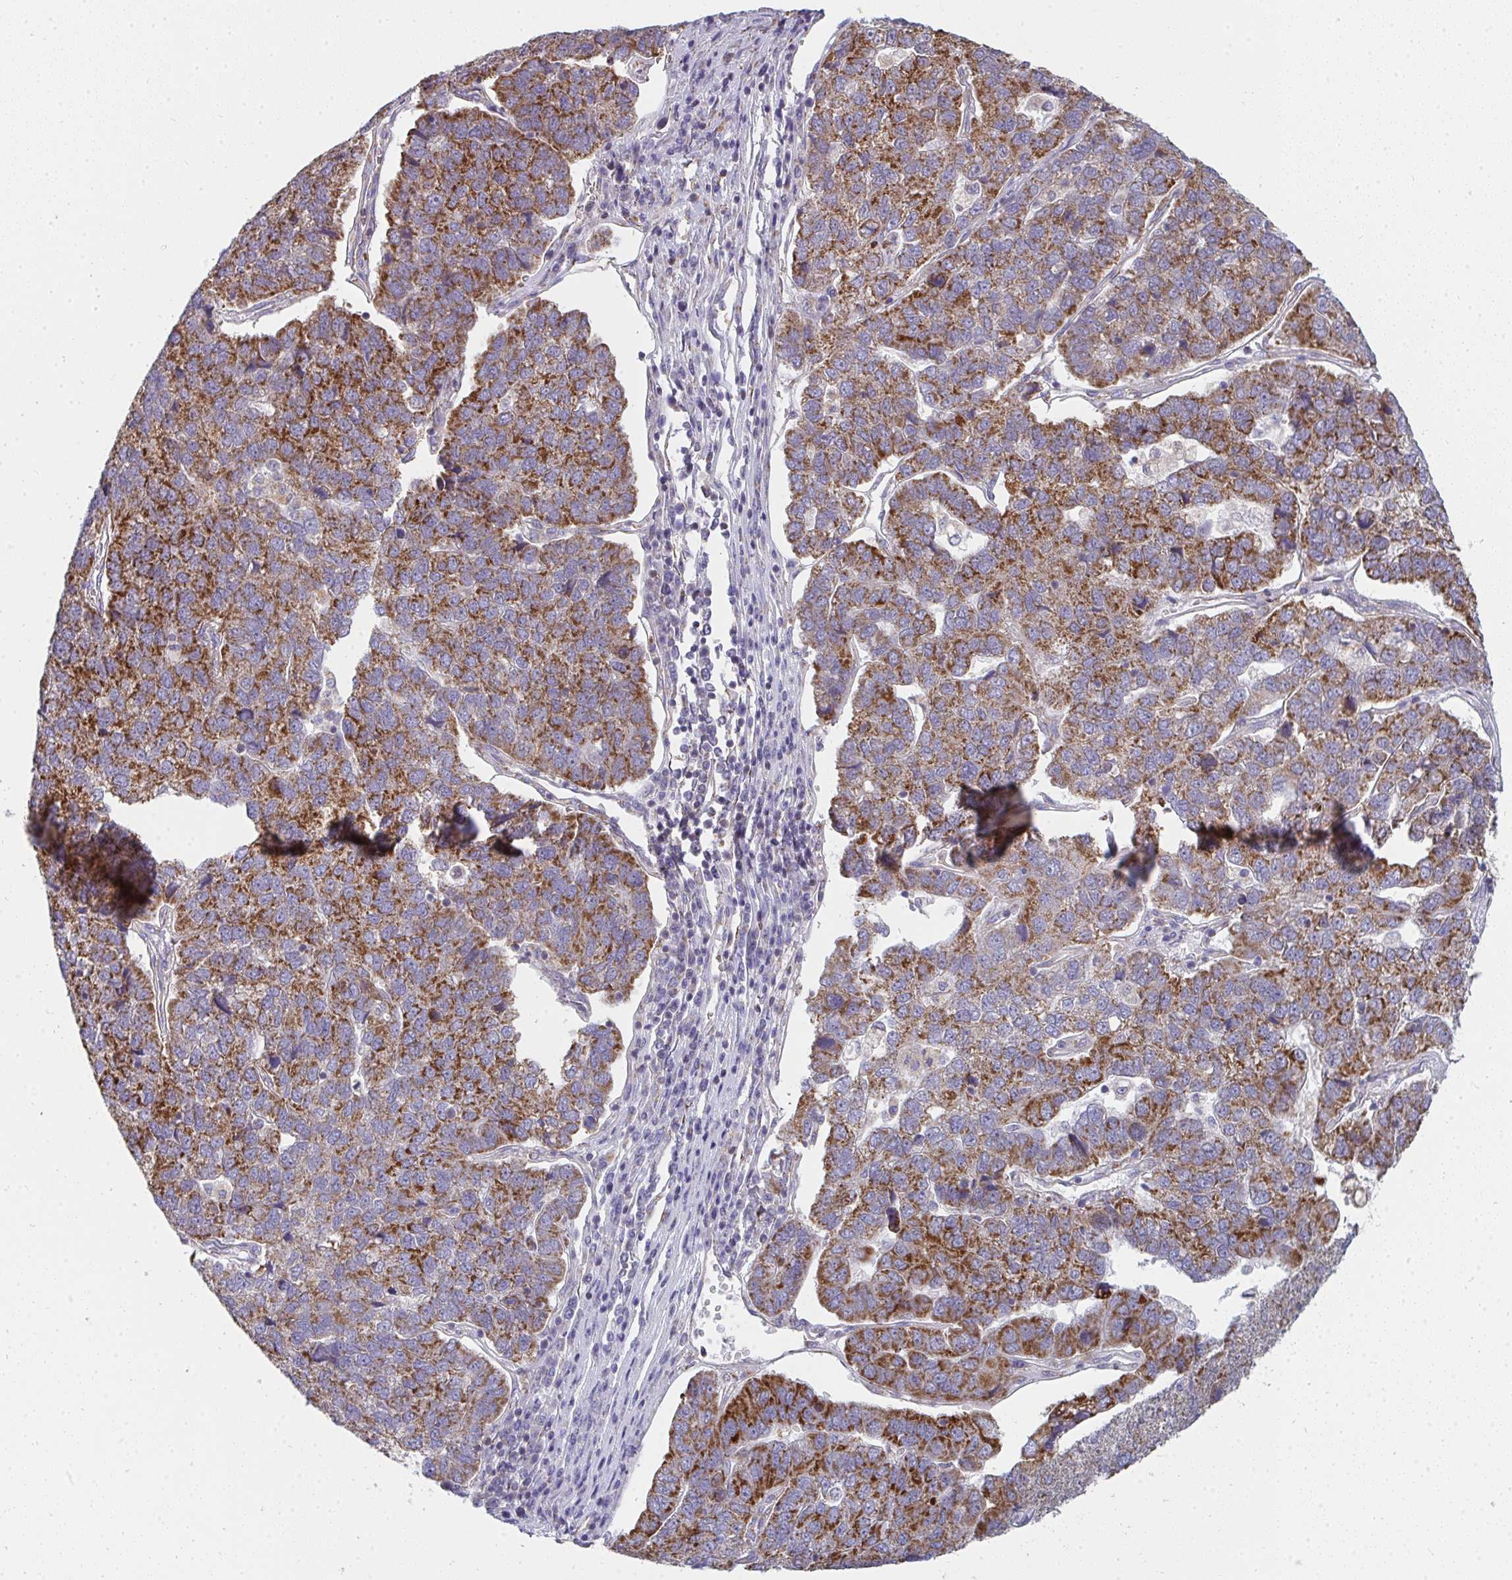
{"staining": {"intensity": "moderate", "quantity": ">75%", "location": "cytoplasmic/membranous"}, "tissue": "pancreatic cancer", "cell_type": "Tumor cells", "image_type": "cancer", "snomed": [{"axis": "morphology", "description": "Adenocarcinoma, NOS"}, {"axis": "topography", "description": "Pancreas"}], "caption": "Brown immunohistochemical staining in adenocarcinoma (pancreatic) reveals moderate cytoplasmic/membranous positivity in about >75% of tumor cells. Nuclei are stained in blue.", "gene": "FAHD1", "patient": {"sex": "female", "age": 61}}